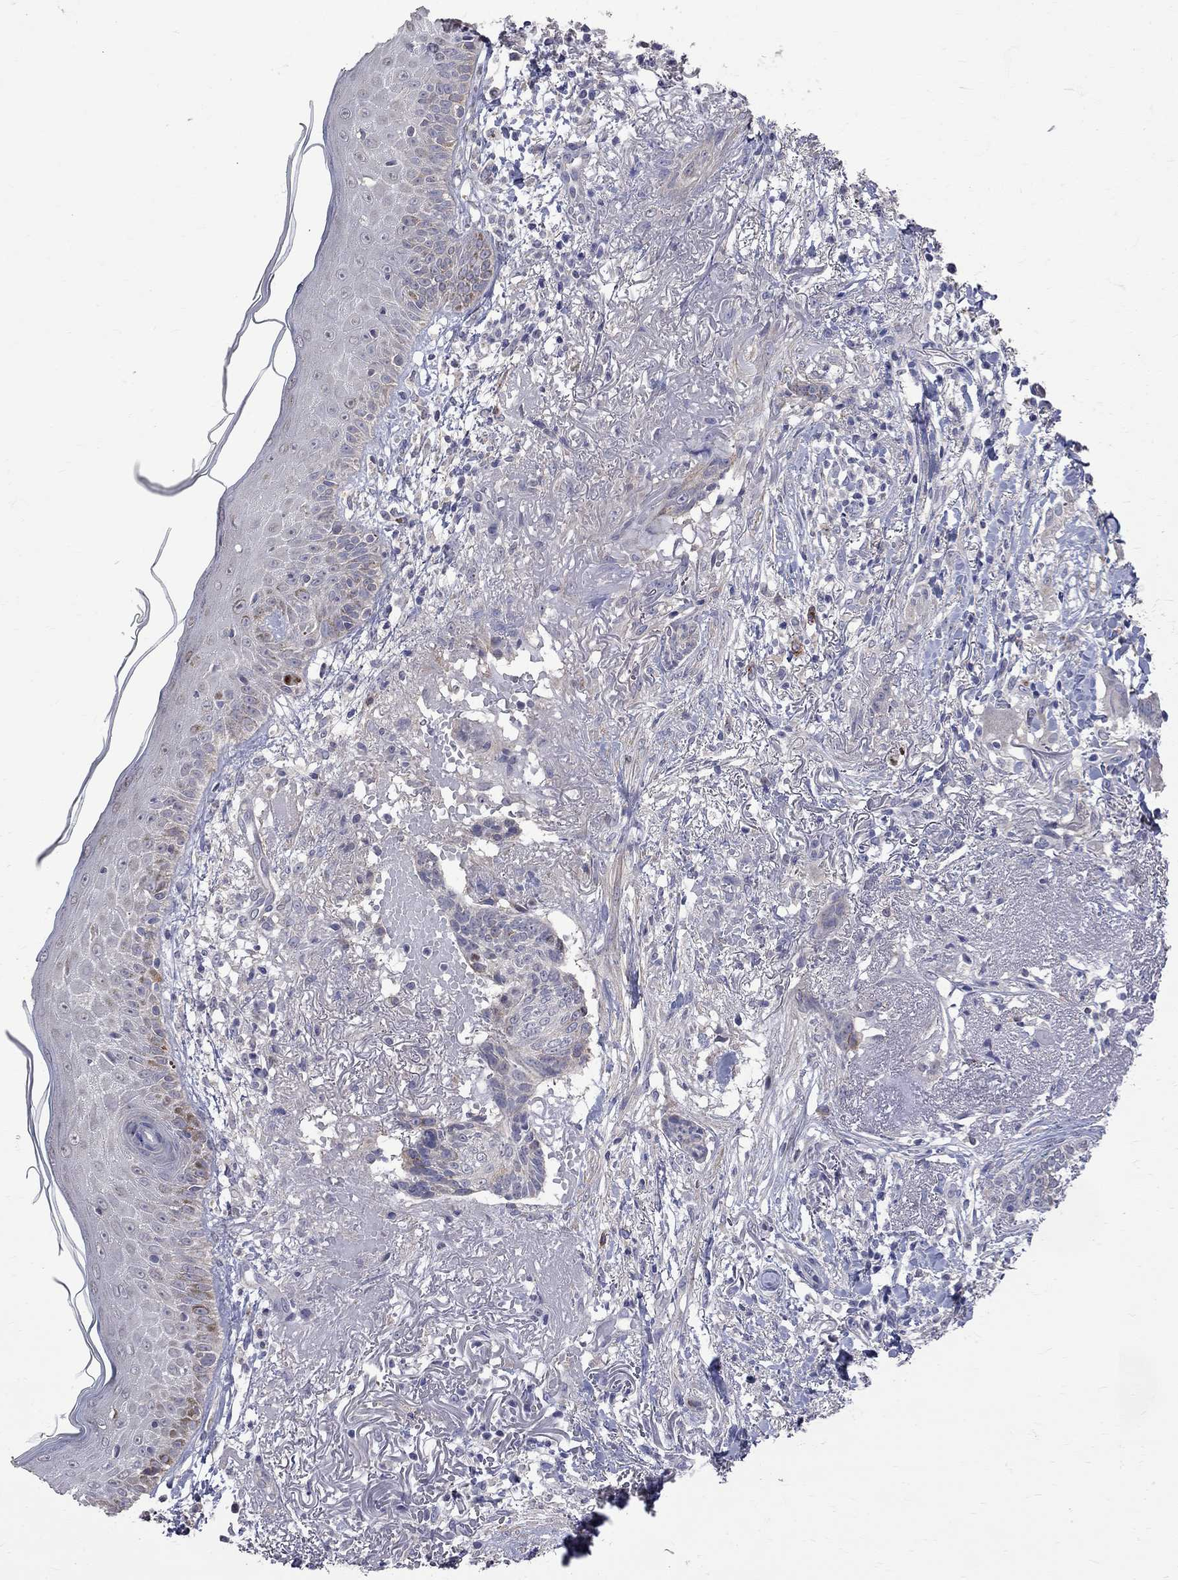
{"staining": {"intensity": "negative", "quantity": "none", "location": "none"}, "tissue": "skin cancer", "cell_type": "Tumor cells", "image_type": "cancer", "snomed": [{"axis": "morphology", "description": "Normal tissue, NOS"}, {"axis": "morphology", "description": "Basal cell carcinoma"}, {"axis": "topography", "description": "Skin"}], "caption": "IHC image of neoplastic tissue: human skin cancer (basal cell carcinoma) stained with DAB shows no significant protein staining in tumor cells.", "gene": "CKAP2", "patient": {"sex": "male", "age": 84}}